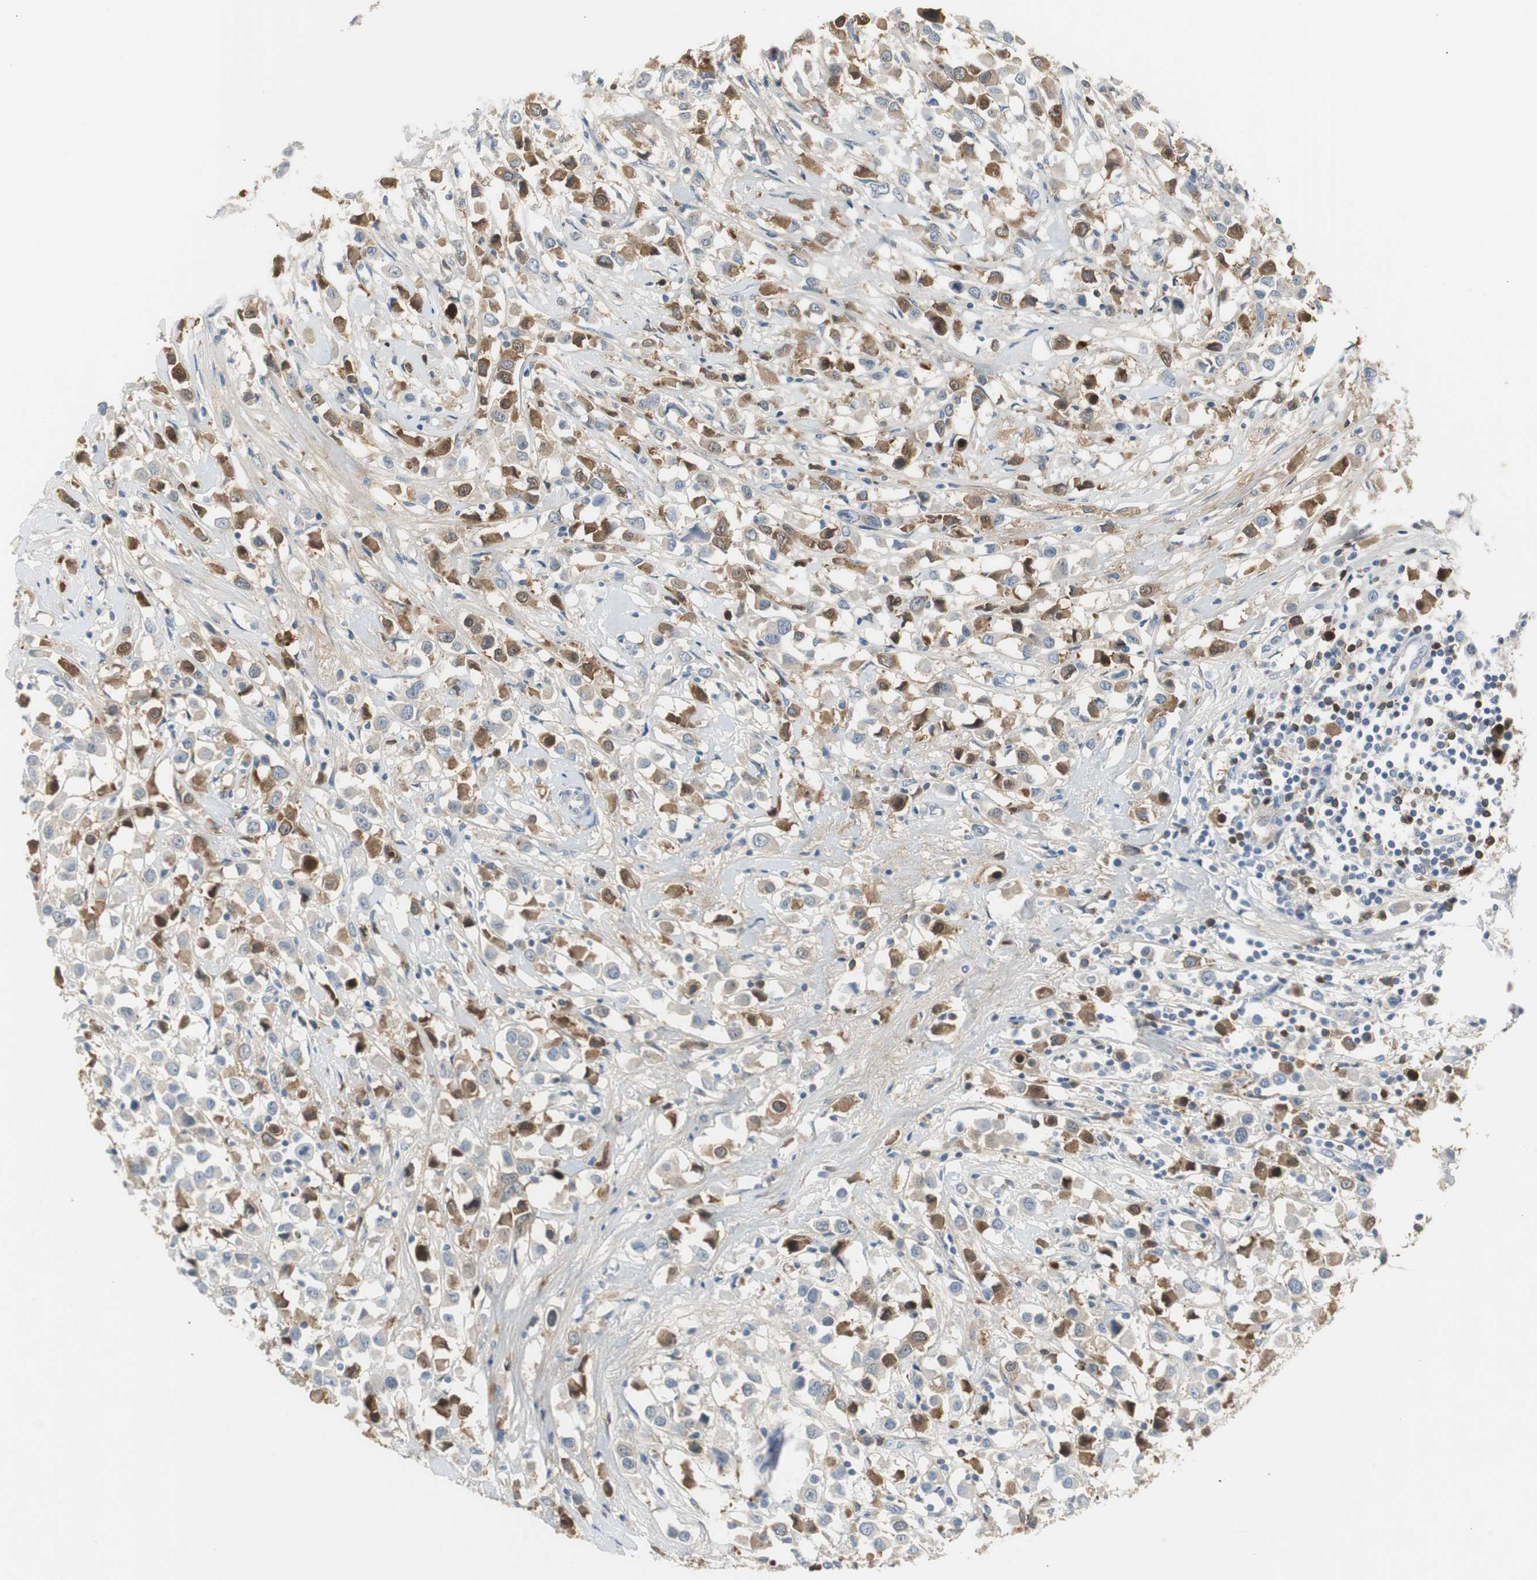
{"staining": {"intensity": "moderate", "quantity": ">75%", "location": "cytoplasmic/membranous,nuclear"}, "tissue": "breast cancer", "cell_type": "Tumor cells", "image_type": "cancer", "snomed": [{"axis": "morphology", "description": "Duct carcinoma"}, {"axis": "topography", "description": "Breast"}], "caption": "Brown immunohistochemical staining in breast cancer (invasive ductal carcinoma) displays moderate cytoplasmic/membranous and nuclear positivity in about >75% of tumor cells.", "gene": "SERPINF1", "patient": {"sex": "female", "age": 61}}